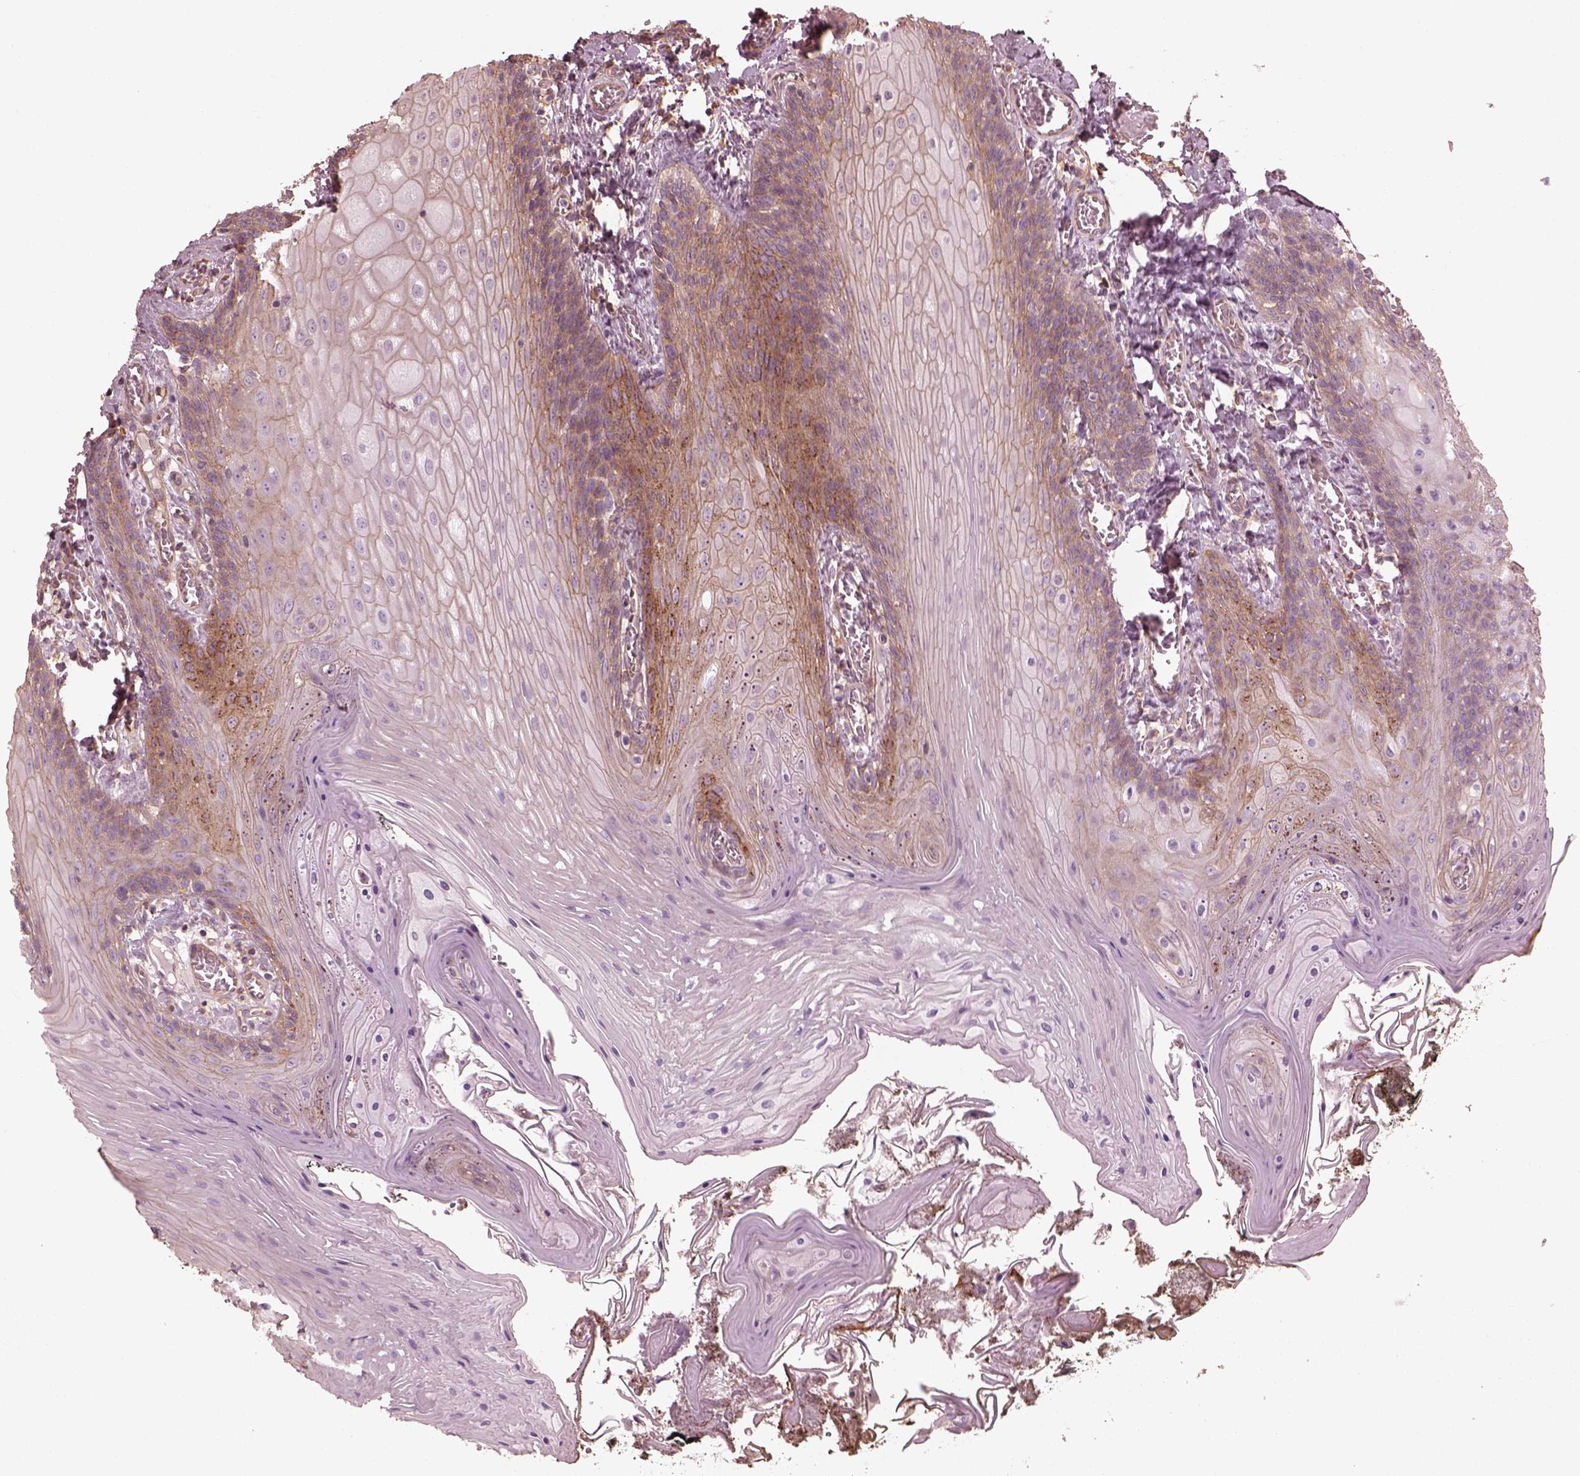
{"staining": {"intensity": "moderate", "quantity": "<25%", "location": "cytoplasmic/membranous"}, "tissue": "oral mucosa", "cell_type": "Squamous epithelial cells", "image_type": "normal", "snomed": [{"axis": "morphology", "description": "Normal tissue, NOS"}, {"axis": "topography", "description": "Oral tissue"}], "caption": "DAB (3,3'-diaminobenzidine) immunohistochemical staining of unremarkable oral mucosa demonstrates moderate cytoplasmic/membranous protein expression in approximately <25% of squamous epithelial cells. (DAB (3,3'-diaminobenzidine) IHC, brown staining for protein, blue staining for nuclei).", "gene": "ELAPOR1", "patient": {"sex": "male", "age": 9}}